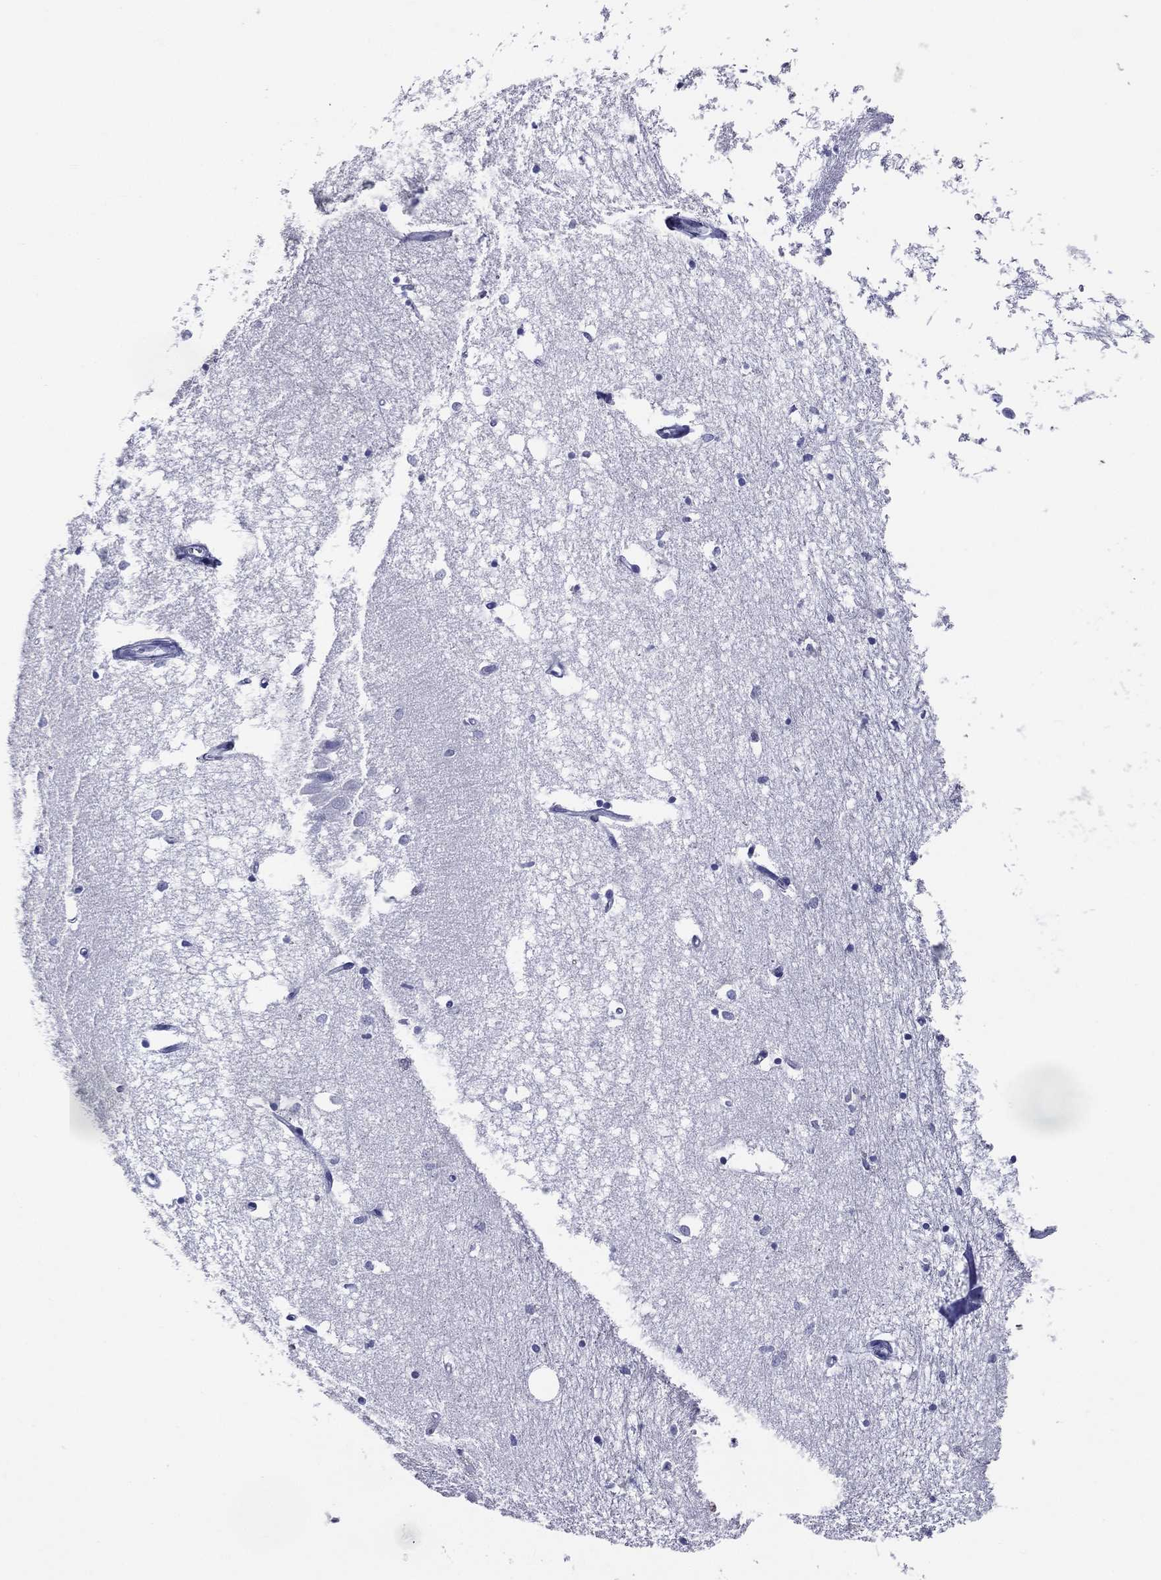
{"staining": {"intensity": "negative", "quantity": "none", "location": "none"}, "tissue": "hippocampus", "cell_type": "Glial cells", "image_type": "normal", "snomed": [{"axis": "morphology", "description": "Normal tissue, NOS"}, {"axis": "topography", "description": "Hippocampus"}], "caption": "Hippocampus was stained to show a protein in brown. There is no significant staining in glial cells. Nuclei are stained in blue.", "gene": "ACE2", "patient": {"sex": "male", "age": 70}}